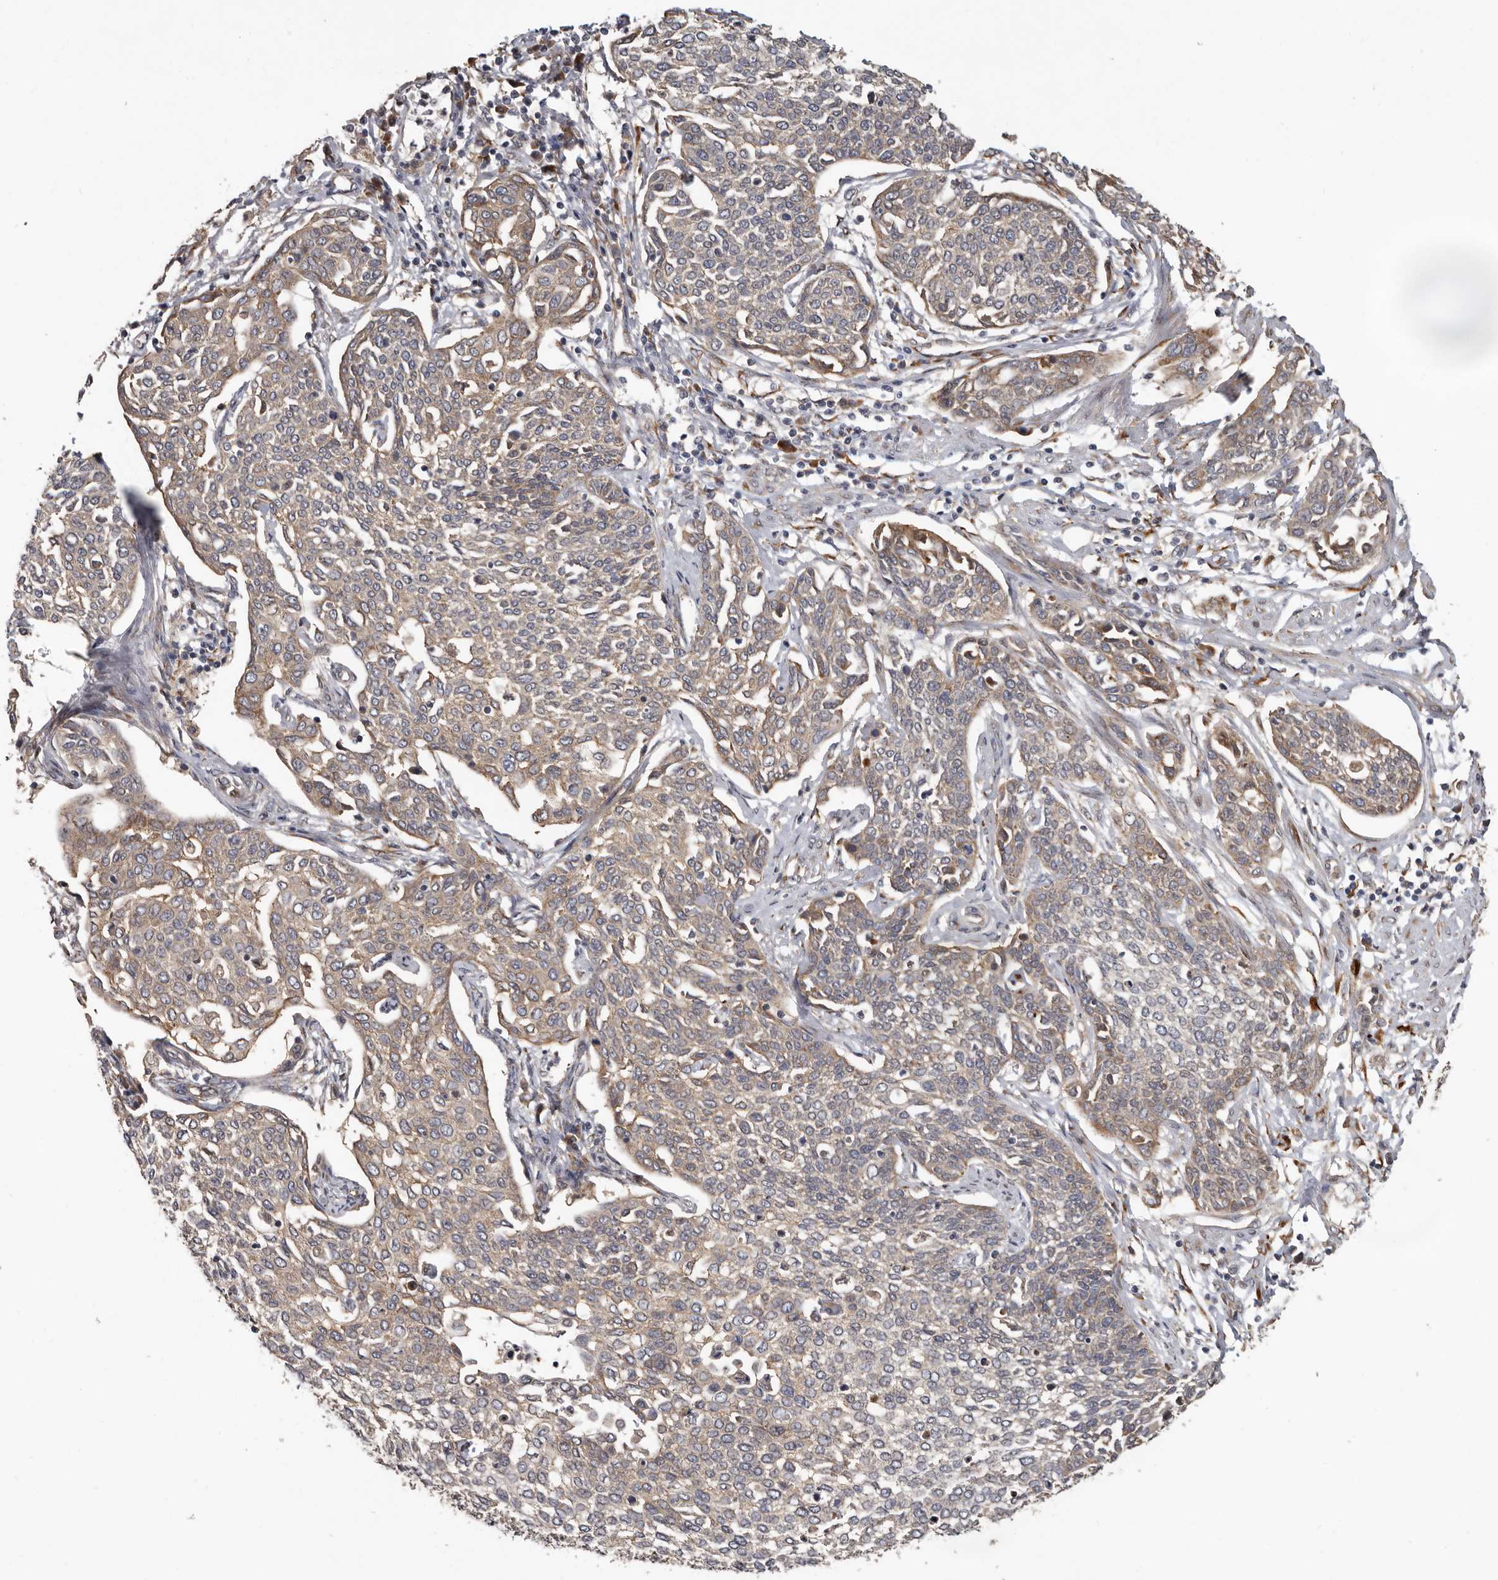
{"staining": {"intensity": "weak", "quantity": ">75%", "location": "cytoplasmic/membranous"}, "tissue": "cervical cancer", "cell_type": "Tumor cells", "image_type": "cancer", "snomed": [{"axis": "morphology", "description": "Squamous cell carcinoma, NOS"}, {"axis": "topography", "description": "Cervix"}], "caption": "Cervical cancer (squamous cell carcinoma) tissue exhibits weak cytoplasmic/membranous expression in about >75% of tumor cells, visualized by immunohistochemistry. (brown staining indicates protein expression, while blue staining denotes nuclei).", "gene": "MTF1", "patient": {"sex": "female", "age": 34}}